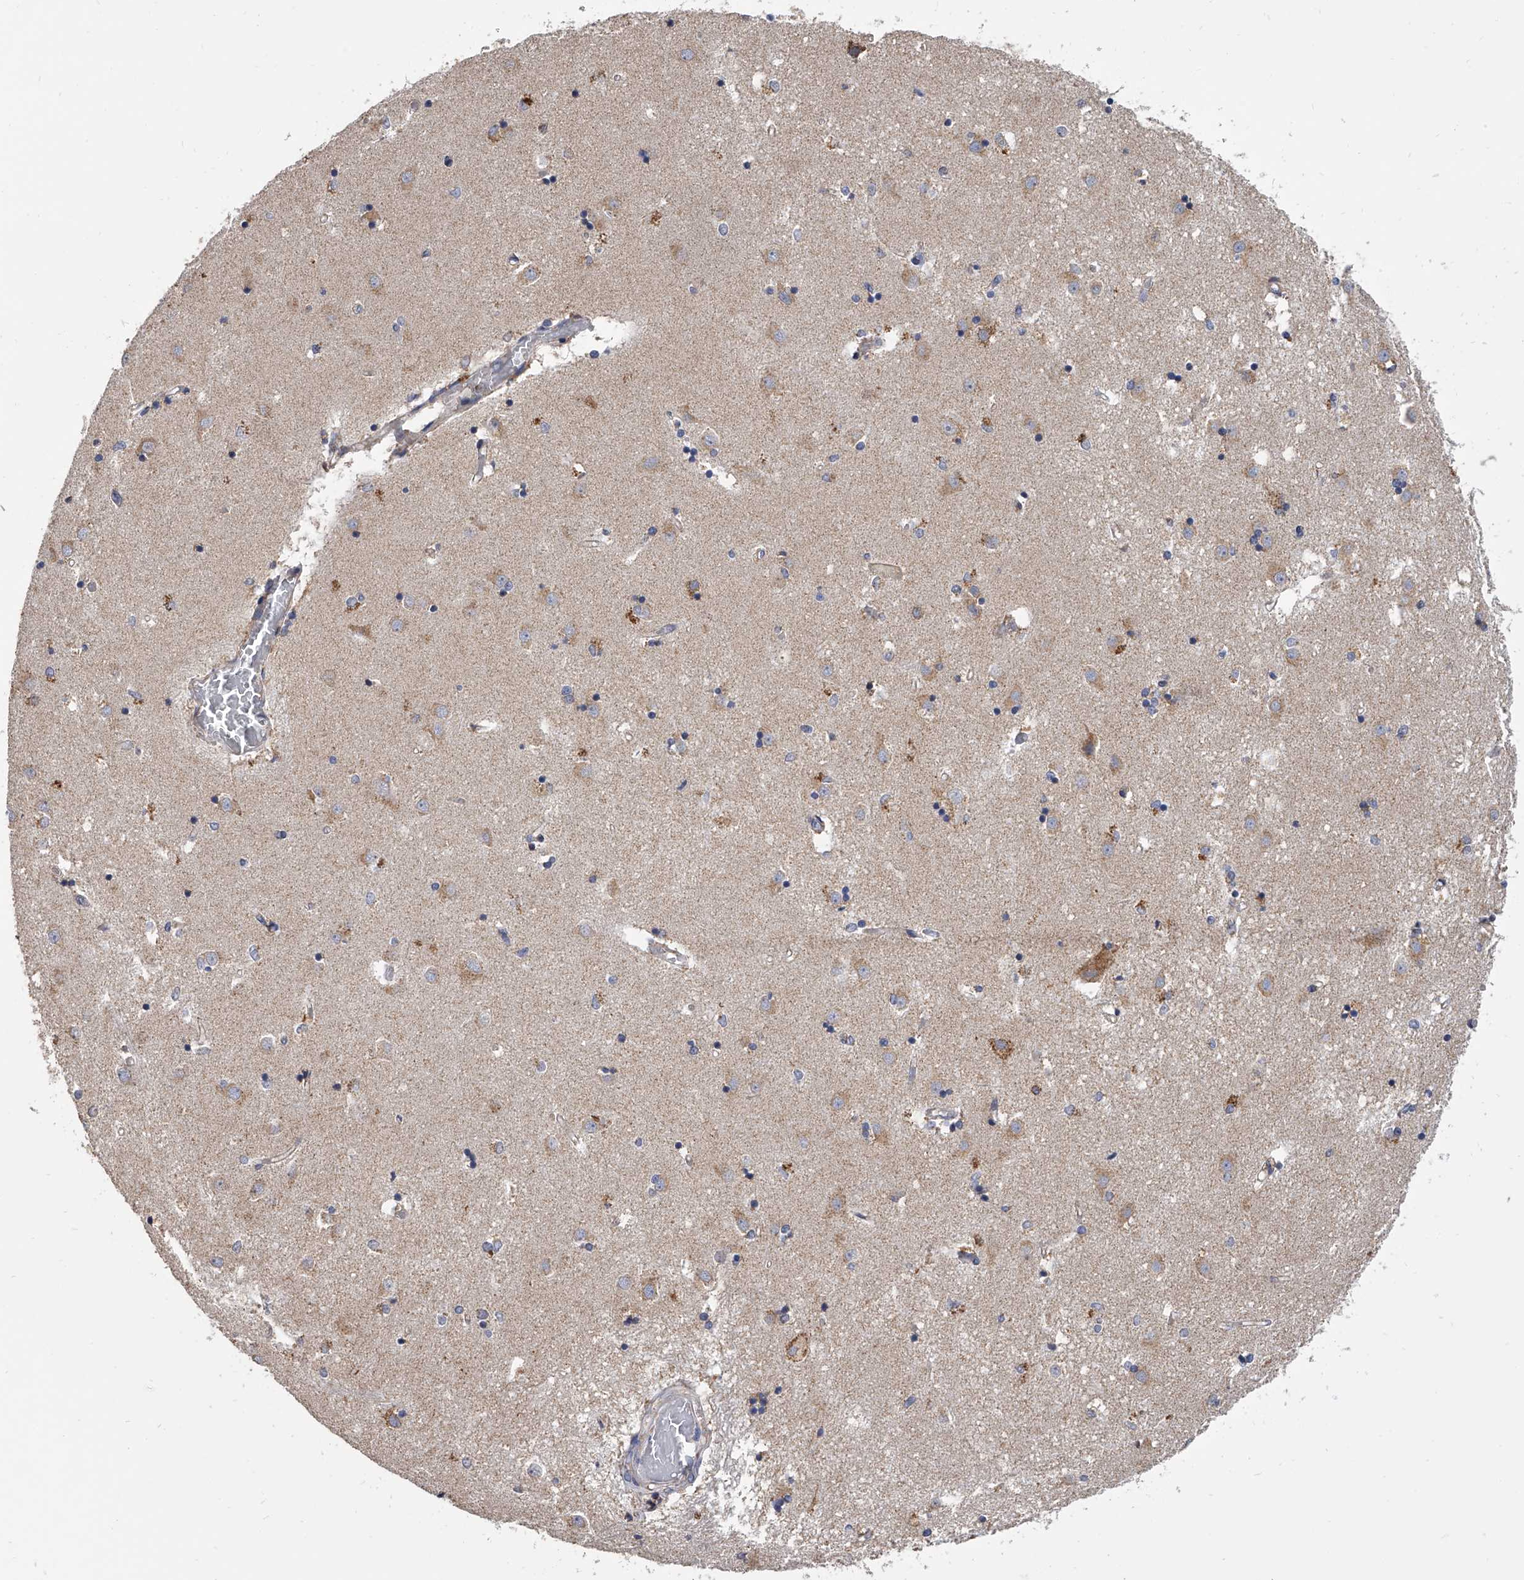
{"staining": {"intensity": "negative", "quantity": "none", "location": "none"}, "tissue": "caudate", "cell_type": "Glial cells", "image_type": "normal", "snomed": [{"axis": "morphology", "description": "Normal tissue, NOS"}, {"axis": "topography", "description": "Lateral ventricle wall"}], "caption": "An immunohistochemistry micrograph of normal caudate is shown. There is no staining in glial cells of caudate.", "gene": "MRPL28", "patient": {"sex": "male", "age": 45}}